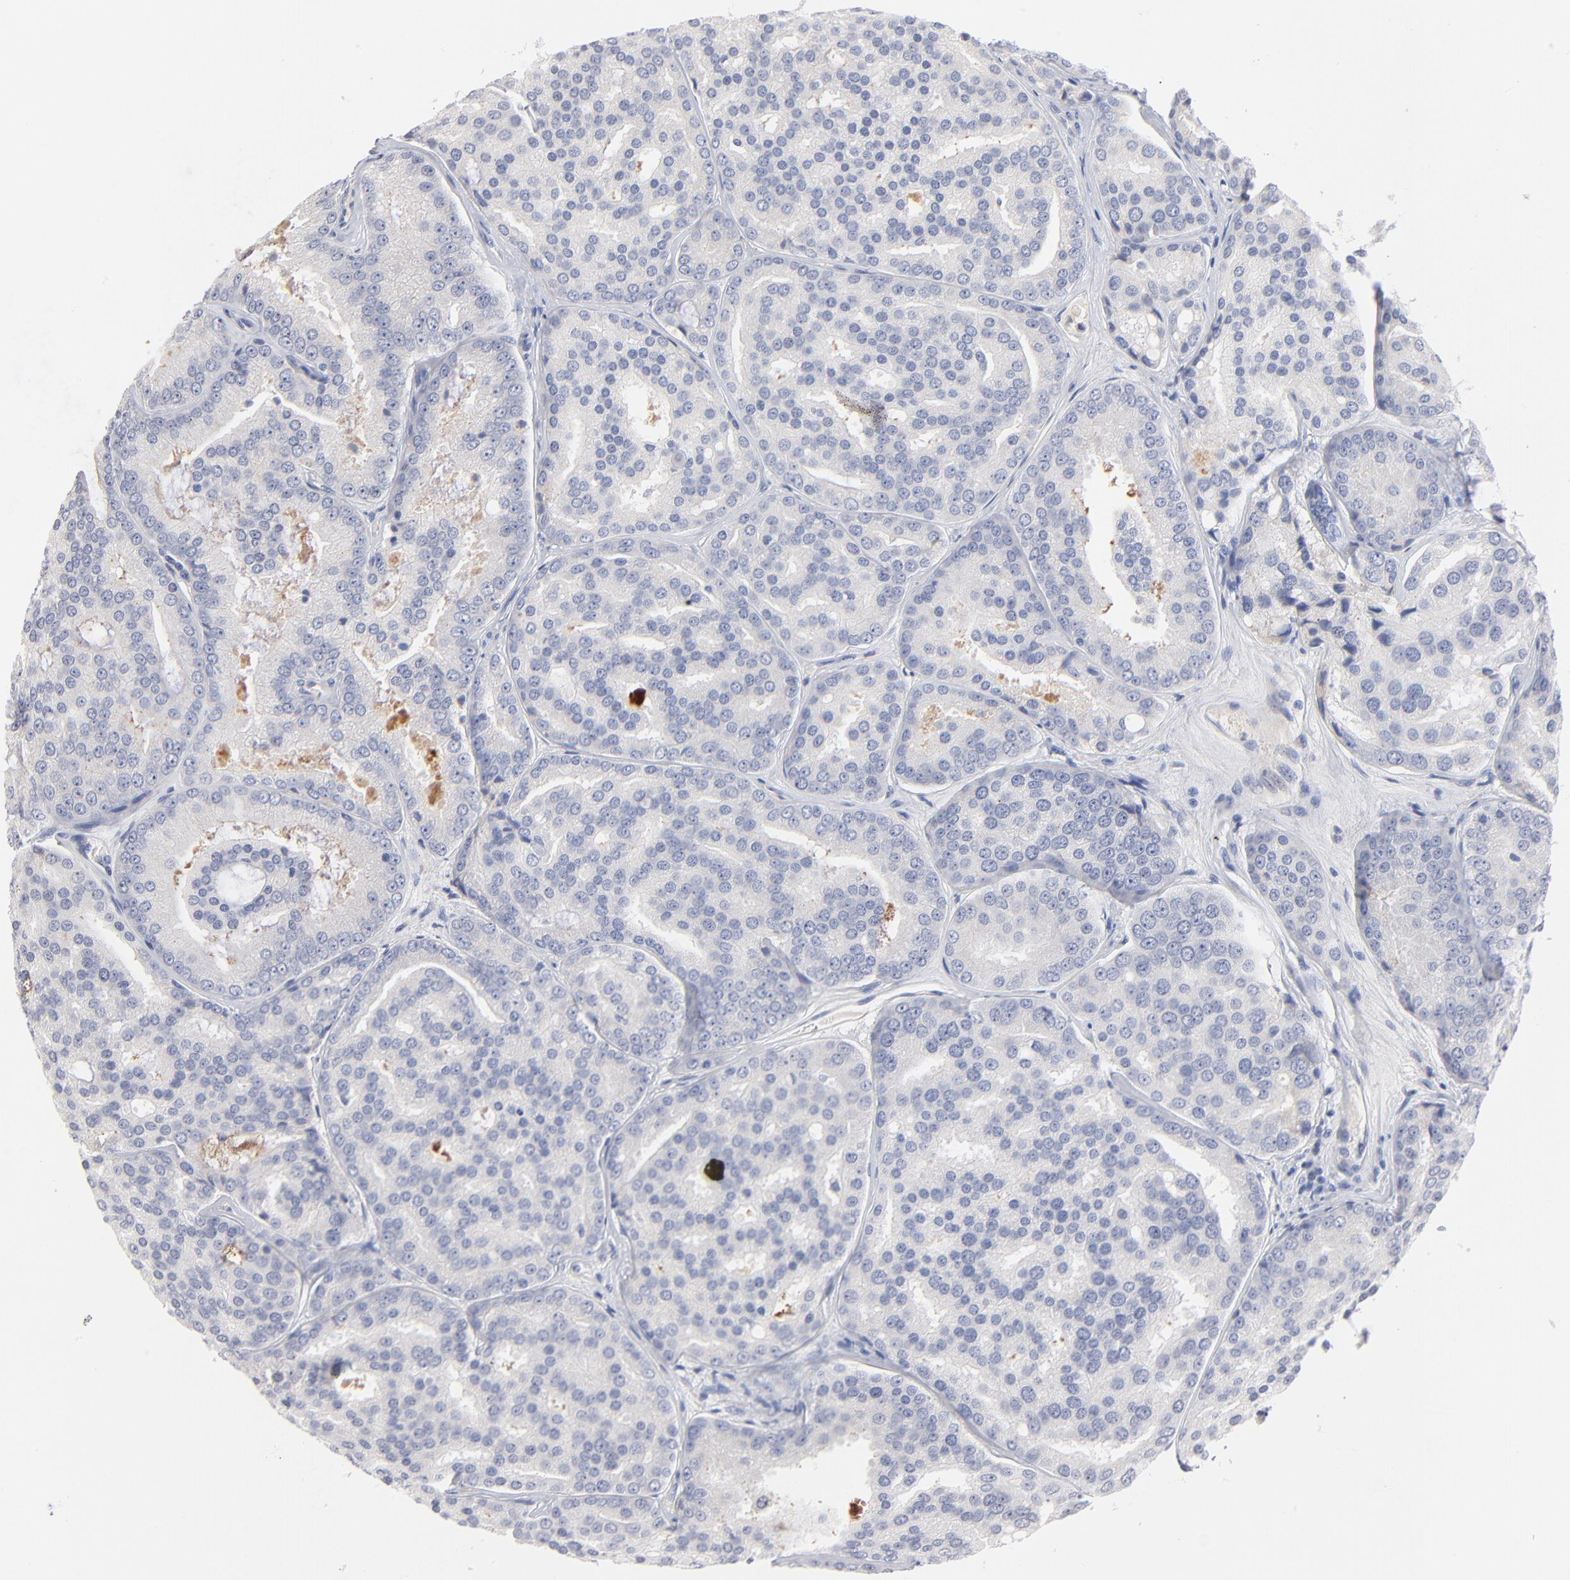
{"staining": {"intensity": "negative", "quantity": "none", "location": "none"}, "tissue": "prostate cancer", "cell_type": "Tumor cells", "image_type": "cancer", "snomed": [{"axis": "morphology", "description": "Adenocarcinoma, High grade"}, {"axis": "topography", "description": "Prostate"}], "caption": "Tumor cells show no significant expression in adenocarcinoma (high-grade) (prostate). Brightfield microscopy of IHC stained with DAB (3,3'-diaminobenzidine) (brown) and hematoxylin (blue), captured at high magnification.", "gene": "F12", "patient": {"sex": "male", "age": 64}}